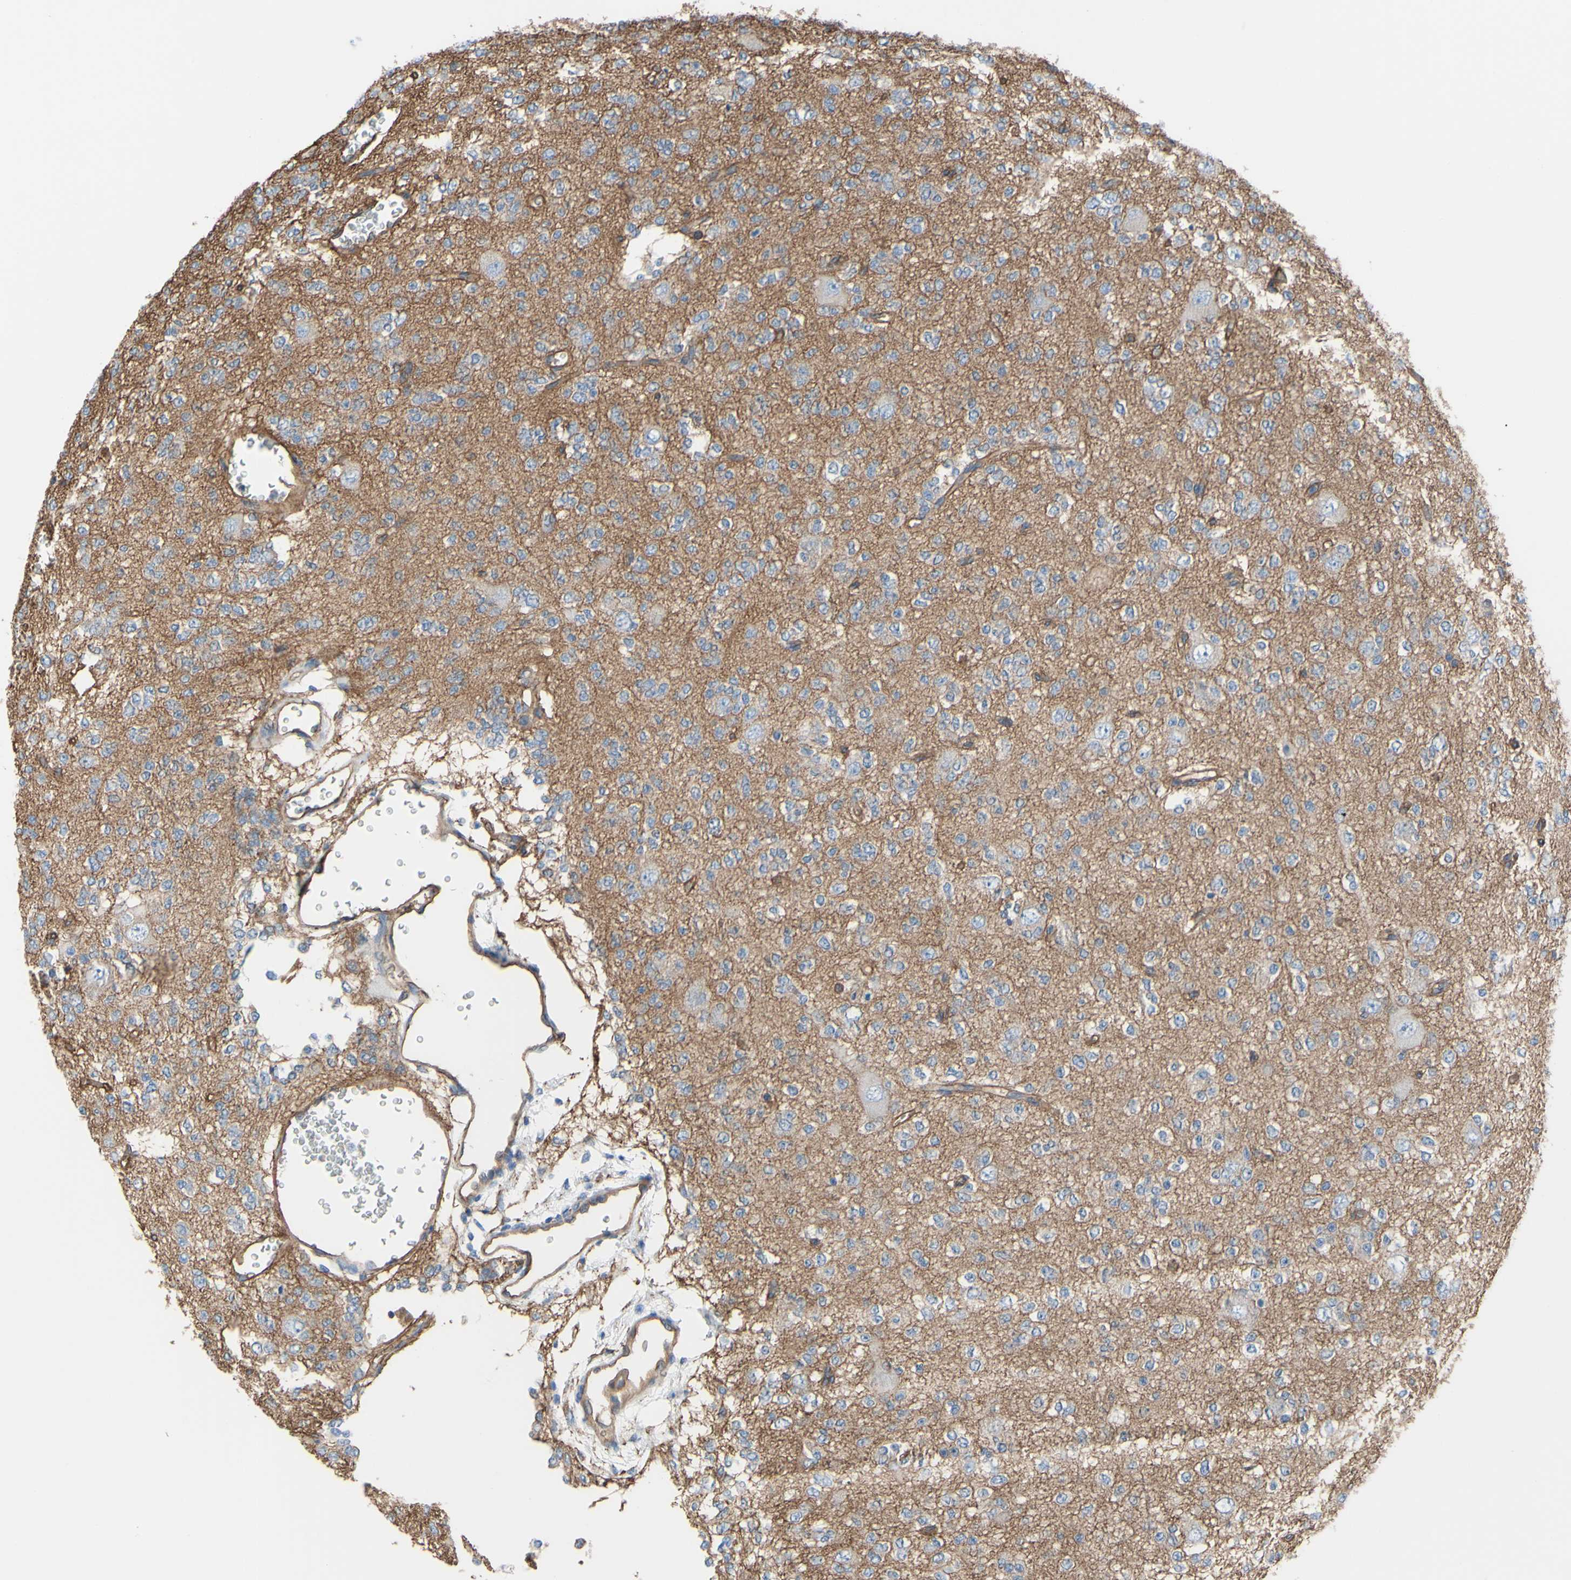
{"staining": {"intensity": "negative", "quantity": "none", "location": "none"}, "tissue": "glioma", "cell_type": "Tumor cells", "image_type": "cancer", "snomed": [{"axis": "morphology", "description": "Glioma, malignant, Low grade"}, {"axis": "topography", "description": "Brain"}], "caption": "There is no significant staining in tumor cells of glioma.", "gene": "TPBG", "patient": {"sex": "male", "age": 38}}